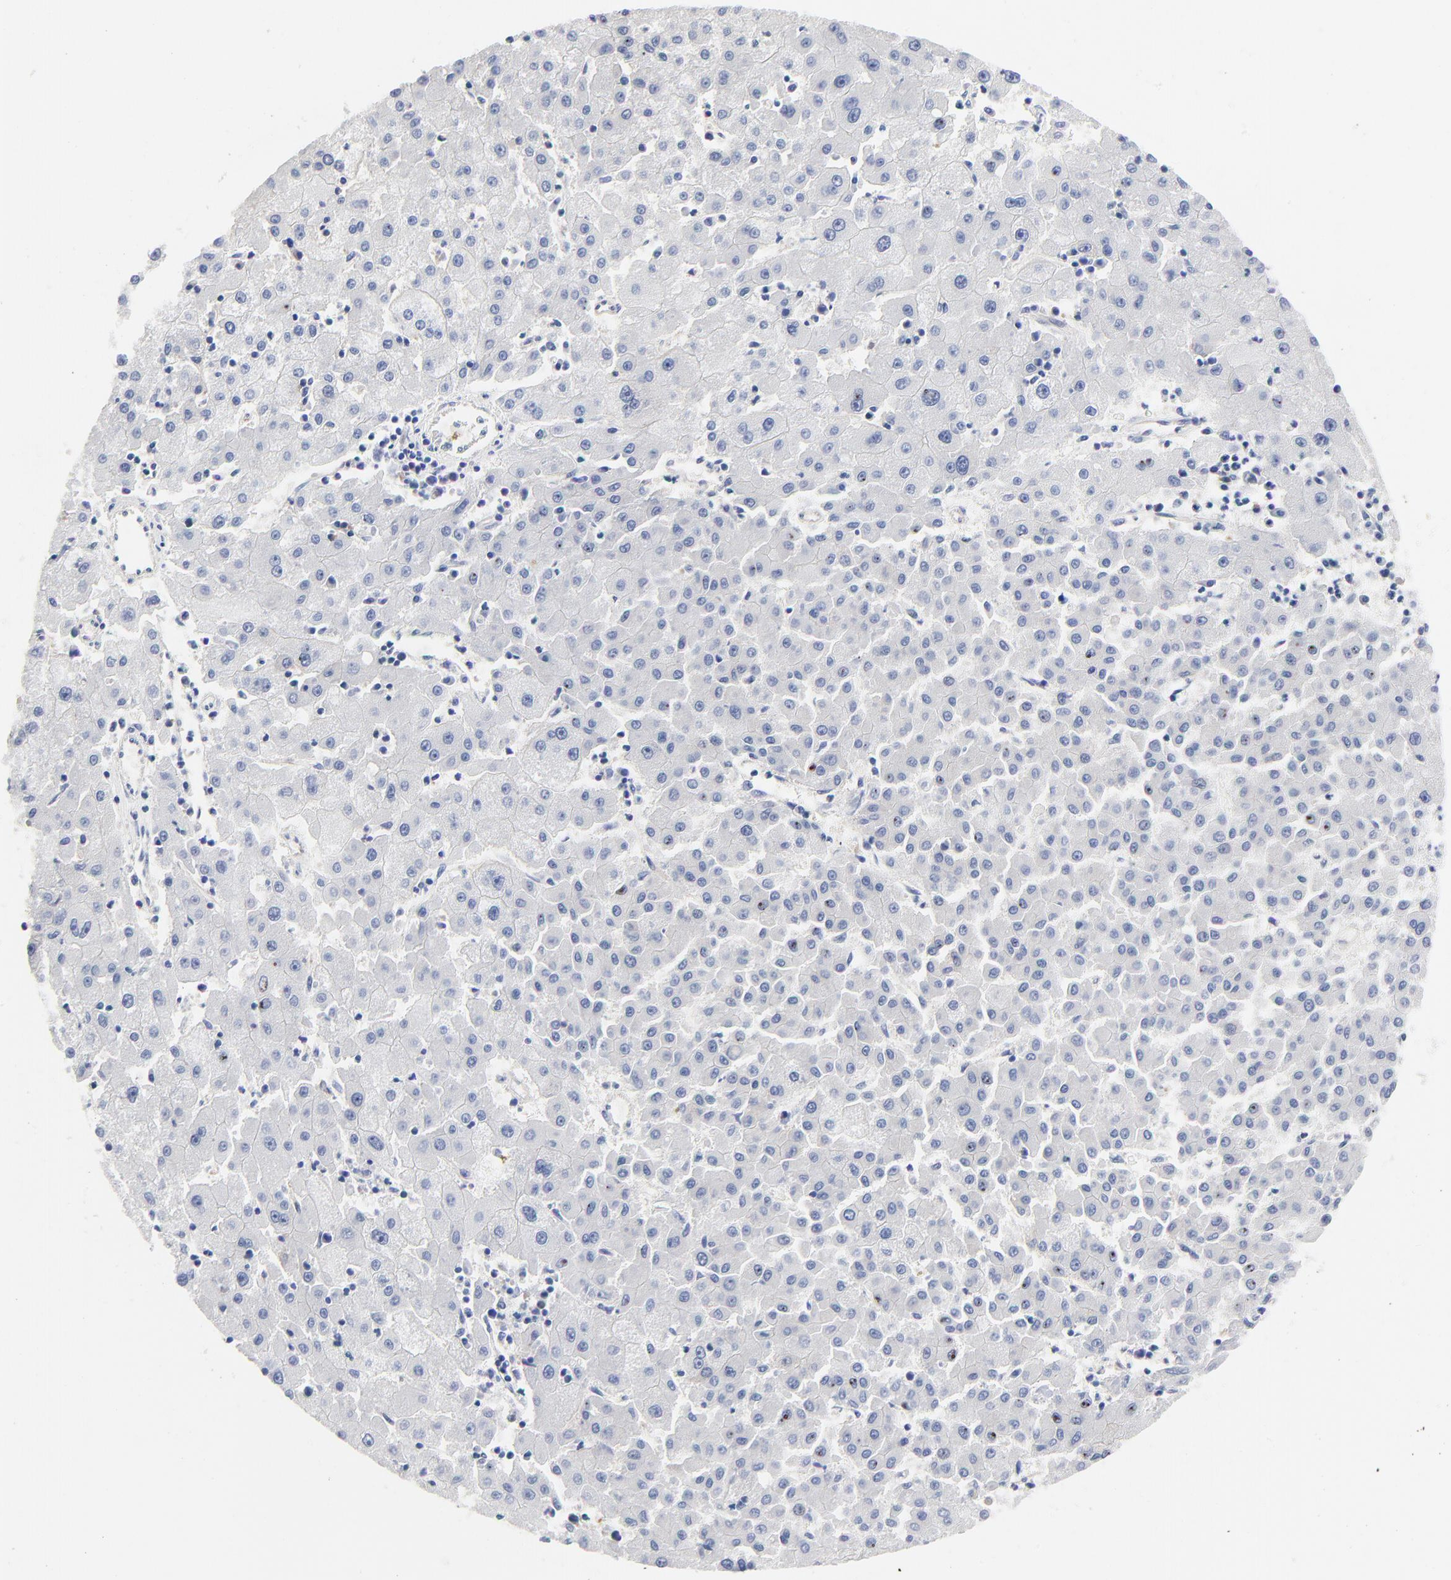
{"staining": {"intensity": "negative", "quantity": "none", "location": "none"}, "tissue": "liver cancer", "cell_type": "Tumor cells", "image_type": "cancer", "snomed": [{"axis": "morphology", "description": "Carcinoma, Hepatocellular, NOS"}, {"axis": "topography", "description": "Liver"}], "caption": "DAB immunohistochemical staining of hepatocellular carcinoma (liver) exhibits no significant expression in tumor cells.", "gene": "CD2AP", "patient": {"sex": "male", "age": 72}}